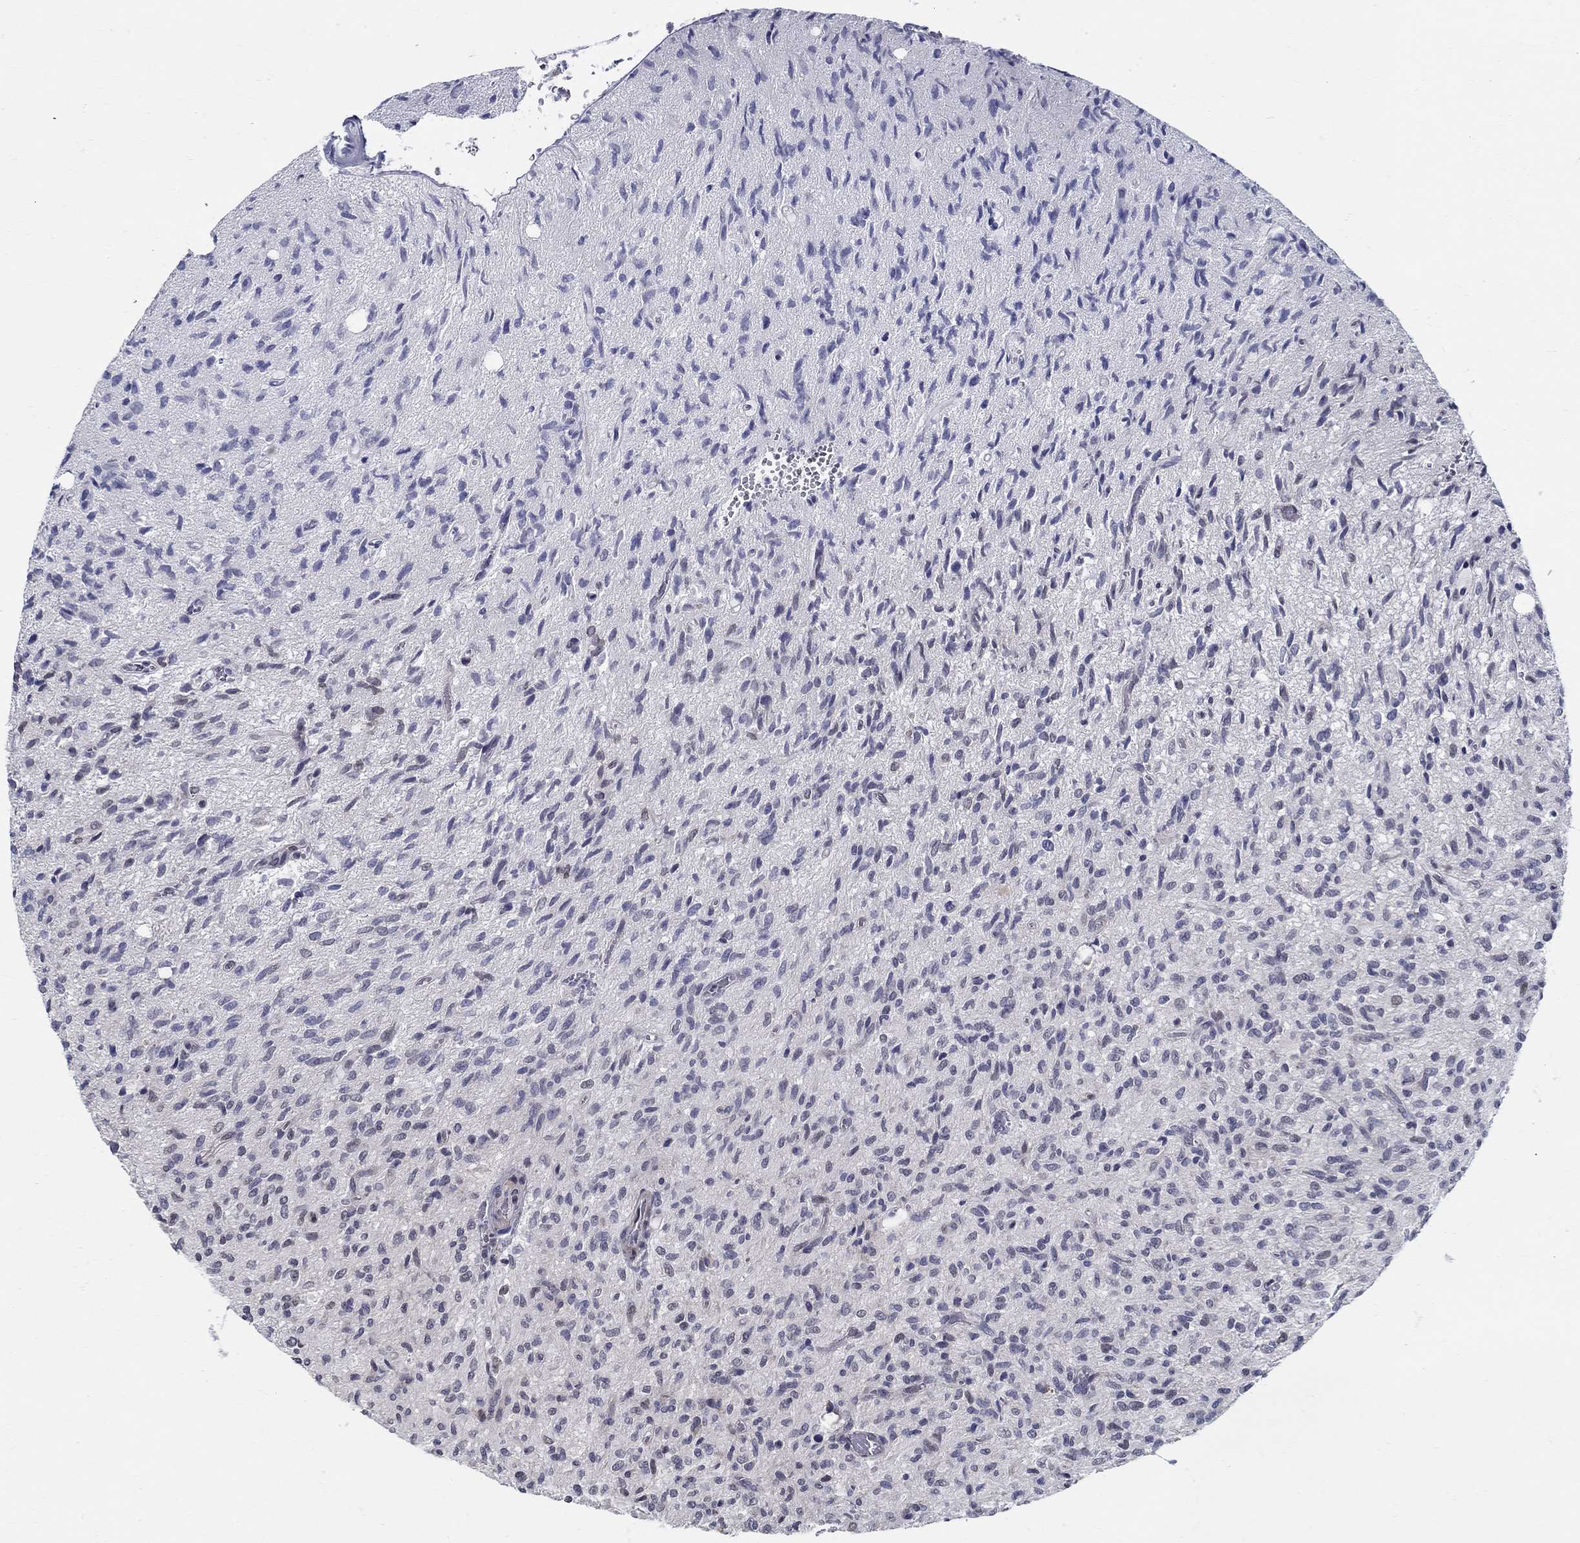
{"staining": {"intensity": "negative", "quantity": "none", "location": "none"}, "tissue": "glioma", "cell_type": "Tumor cells", "image_type": "cancer", "snomed": [{"axis": "morphology", "description": "Glioma, malignant, High grade"}, {"axis": "topography", "description": "Brain"}], "caption": "Tumor cells show no significant positivity in glioma. (Immunohistochemistry (ihc), brightfield microscopy, high magnification).", "gene": "C16orf46", "patient": {"sex": "male", "age": 64}}